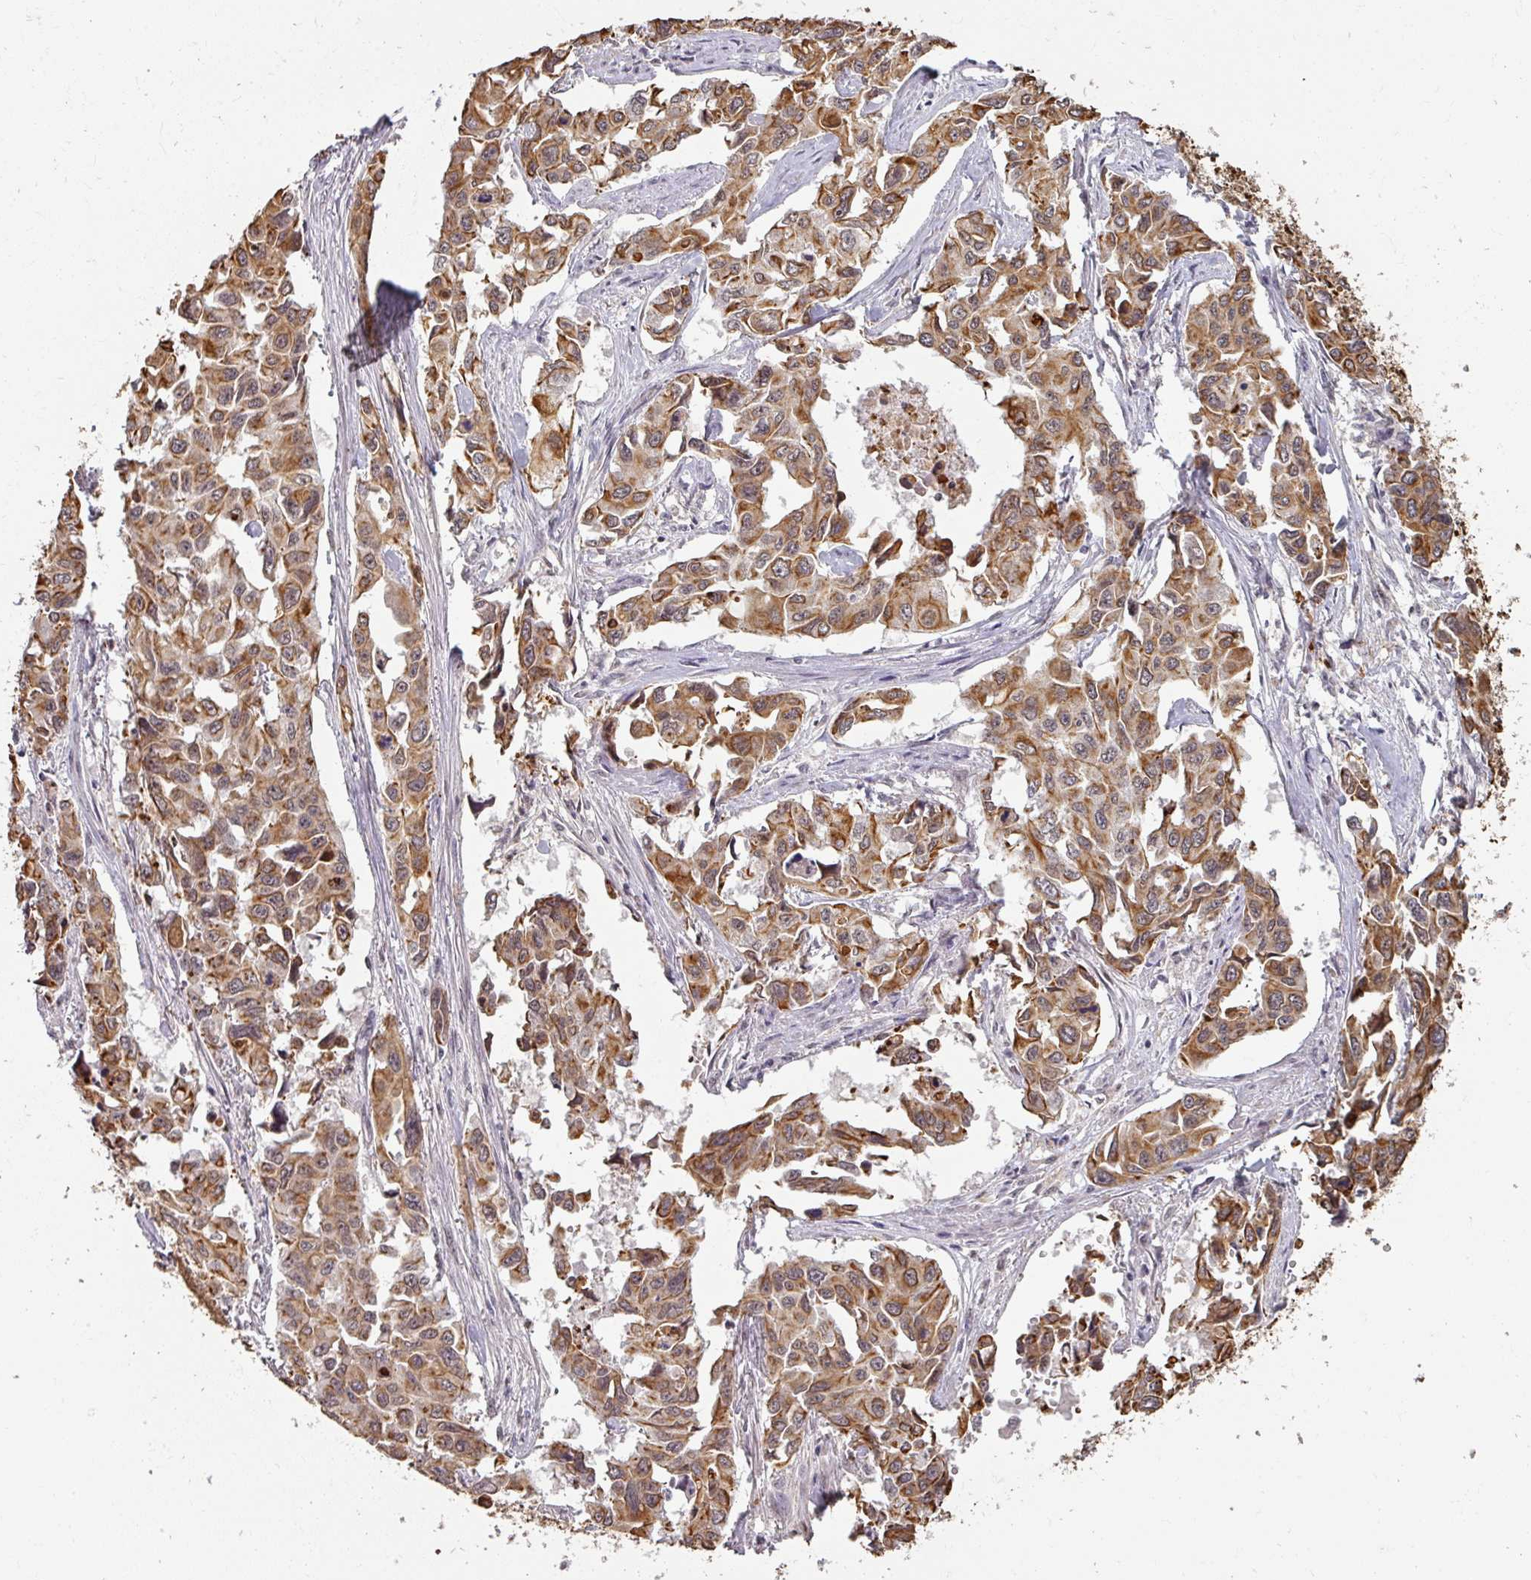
{"staining": {"intensity": "moderate", "quantity": ">75%", "location": "cytoplasmic/membranous"}, "tissue": "lung cancer", "cell_type": "Tumor cells", "image_type": "cancer", "snomed": [{"axis": "morphology", "description": "Adenocarcinoma, NOS"}, {"axis": "topography", "description": "Lung"}], "caption": "Moderate cytoplasmic/membranous protein expression is appreciated in approximately >75% of tumor cells in lung adenocarcinoma.", "gene": "GTF2H3", "patient": {"sex": "male", "age": 64}}